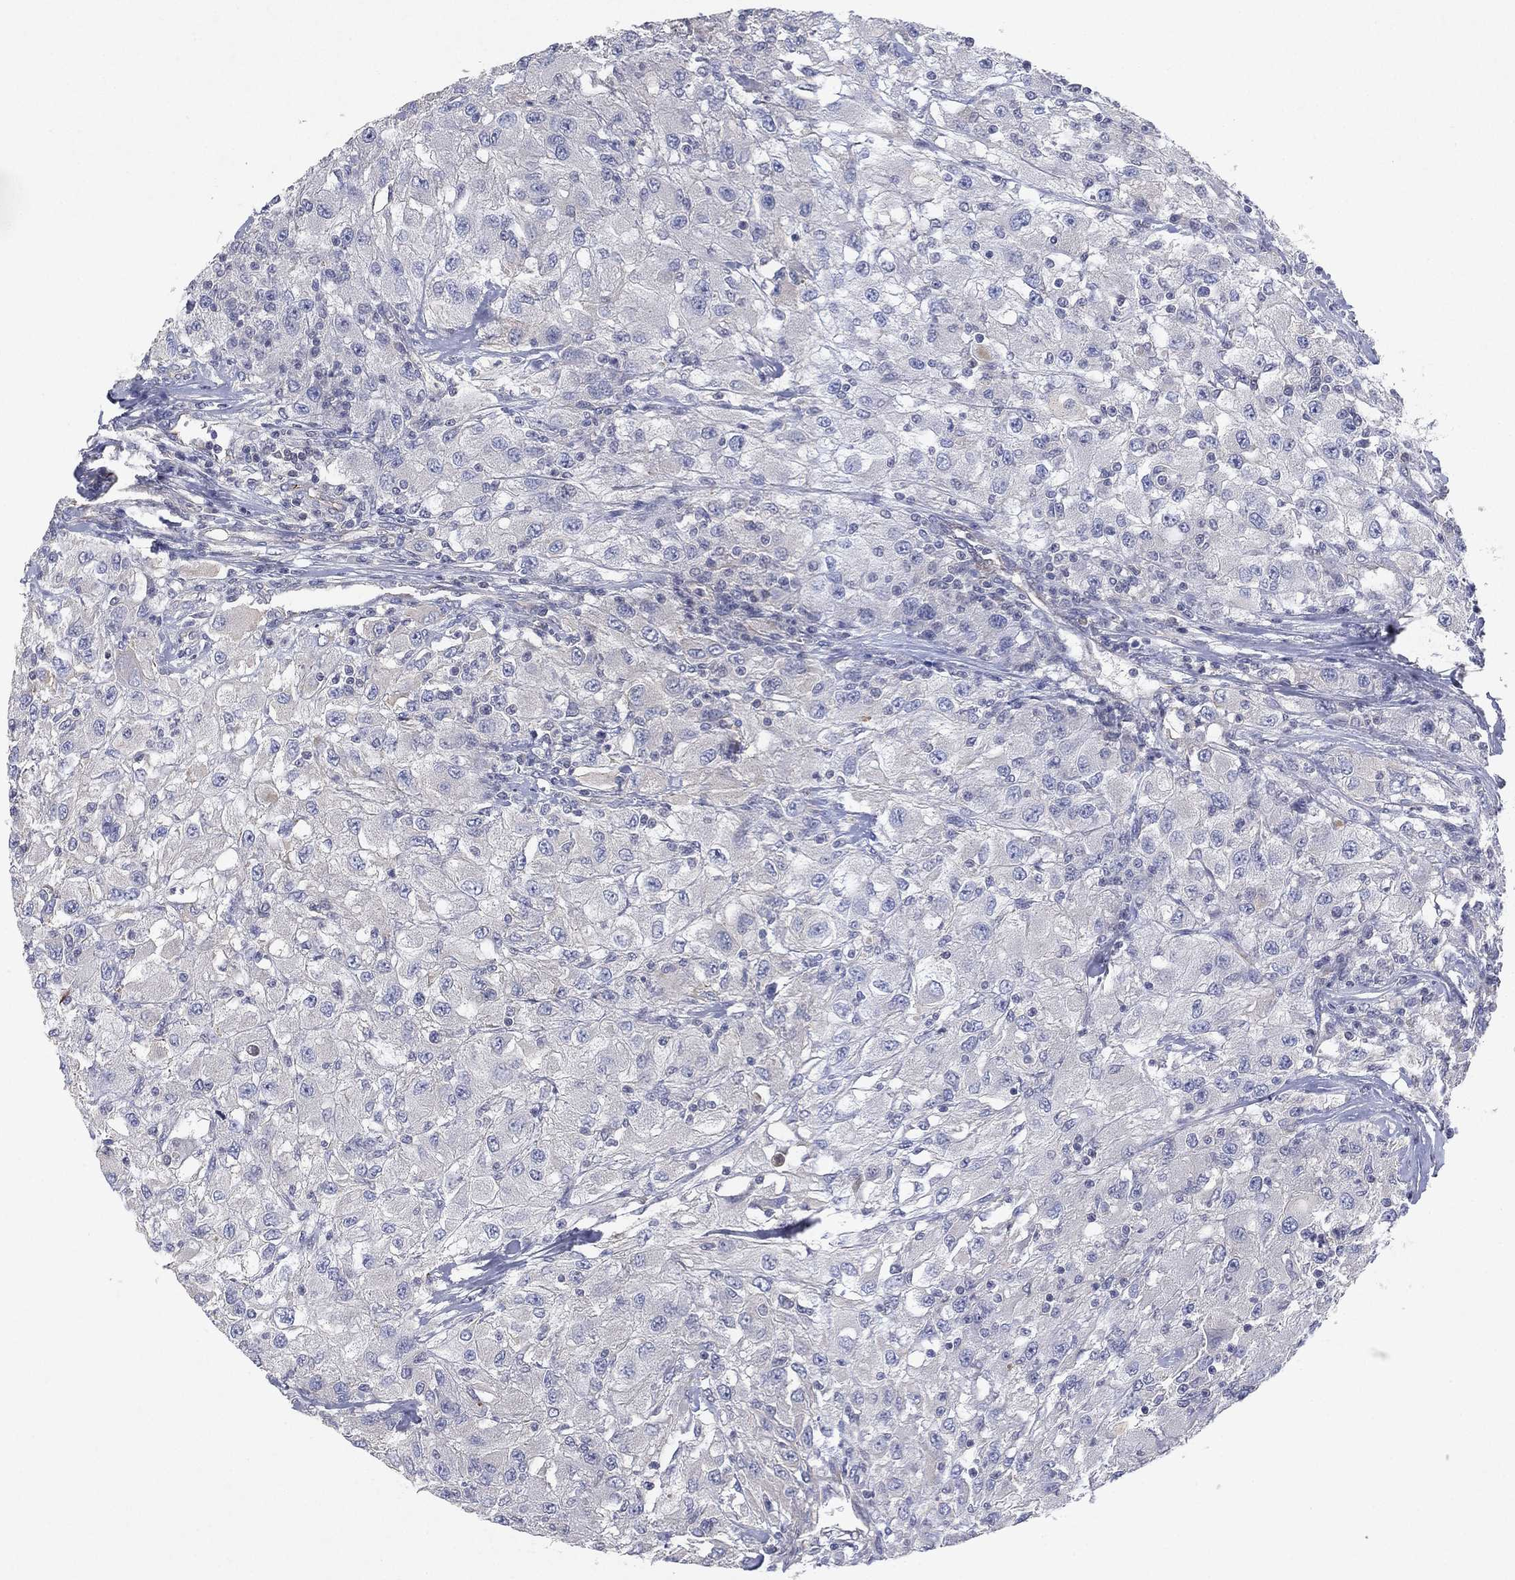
{"staining": {"intensity": "negative", "quantity": "none", "location": "none"}, "tissue": "renal cancer", "cell_type": "Tumor cells", "image_type": "cancer", "snomed": [{"axis": "morphology", "description": "Adenocarcinoma, NOS"}, {"axis": "topography", "description": "Kidney"}], "caption": "Tumor cells are negative for protein expression in human adenocarcinoma (renal).", "gene": "FLI1", "patient": {"sex": "female", "age": 67}}